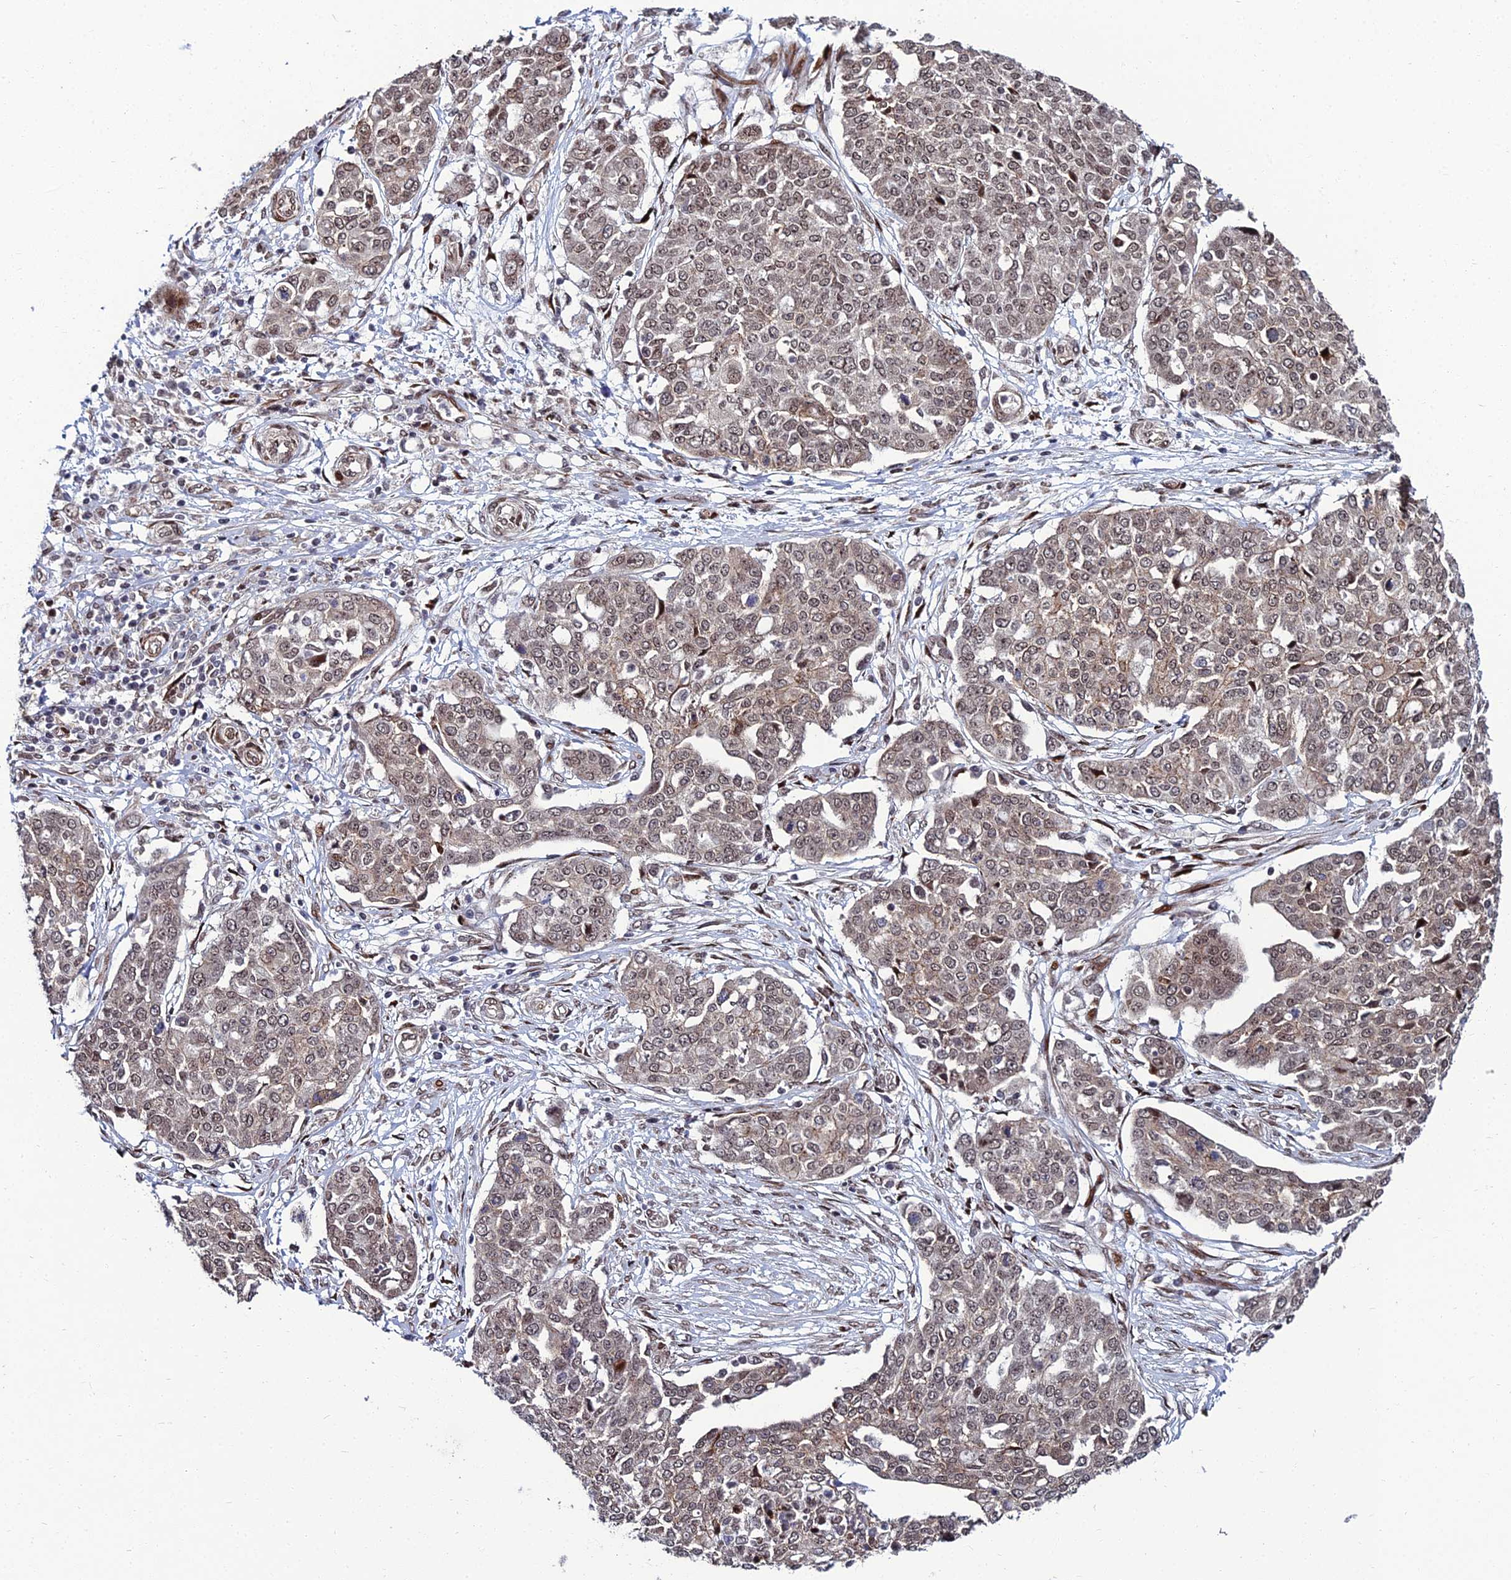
{"staining": {"intensity": "weak", "quantity": ">75%", "location": "cytoplasmic/membranous,nuclear"}, "tissue": "ovarian cancer", "cell_type": "Tumor cells", "image_type": "cancer", "snomed": [{"axis": "morphology", "description": "Cystadenocarcinoma, serous, NOS"}, {"axis": "topography", "description": "Soft tissue"}, {"axis": "topography", "description": "Ovary"}], "caption": "Human ovarian cancer stained with a brown dye shows weak cytoplasmic/membranous and nuclear positive positivity in about >75% of tumor cells.", "gene": "ZNF668", "patient": {"sex": "female", "age": 57}}